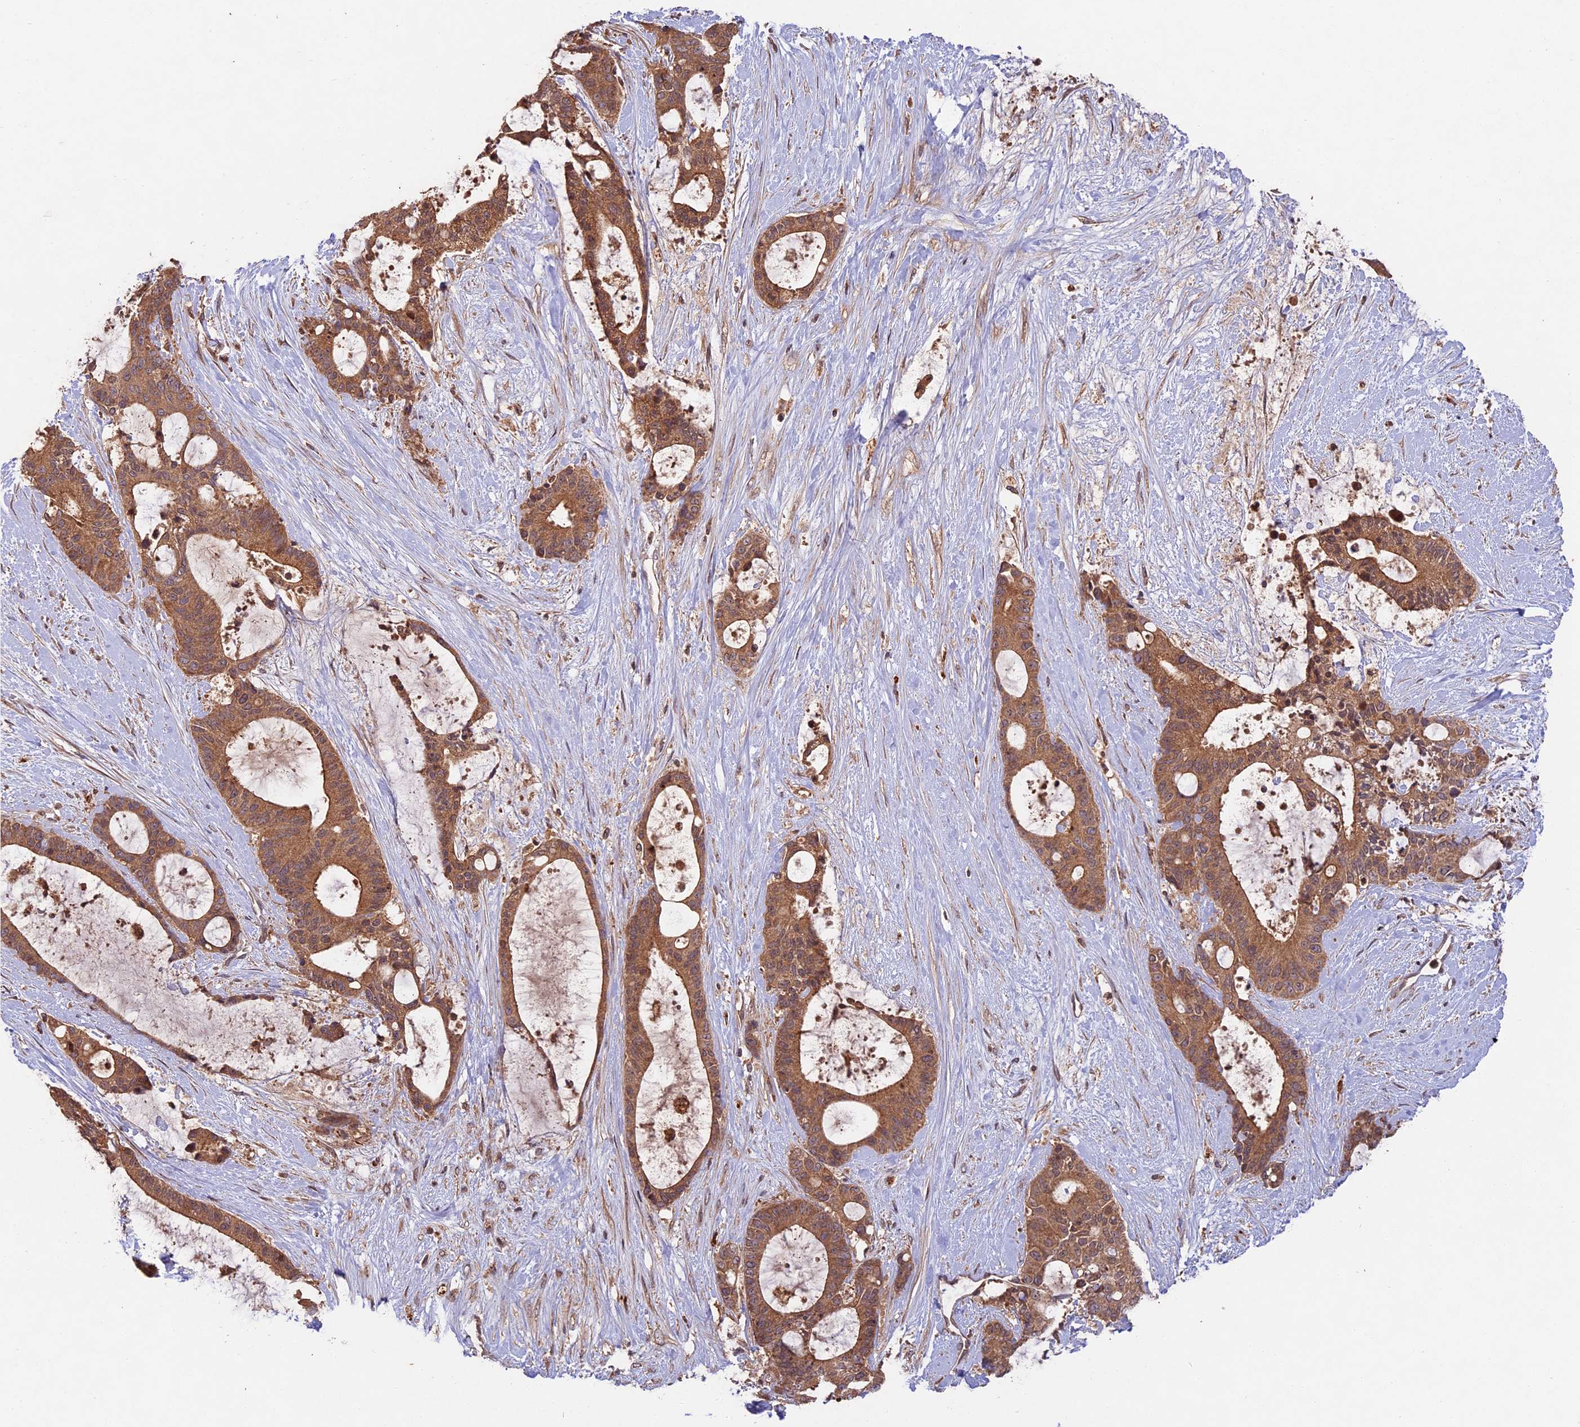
{"staining": {"intensity": "moderate", "quantity": ">75%", "location": "cytoplasmic/membranous"}, "tissue": "liver cancer", "cell_type": "Tumor cells", "image_type": "cancer", "snomed": [{"axis": "morphology", "description": "Normal tissue, NOS"}, {"axis": "morphology", "description": "Cholangiocarcinoma"}, {"axis": "topography", "description": "Liver"}, {"axis": "topography", "description": "Peripheral nerve tissue"}], "caption": "Cholangiocarcinoma (liver) was stained to show a protein in brown. There is medium levels of moderate cytoplasmic/membranous expression in approximately >75% of tumor cells.", "gene": "CHAC1", "patient": {"sex": "female", "age": 73}}